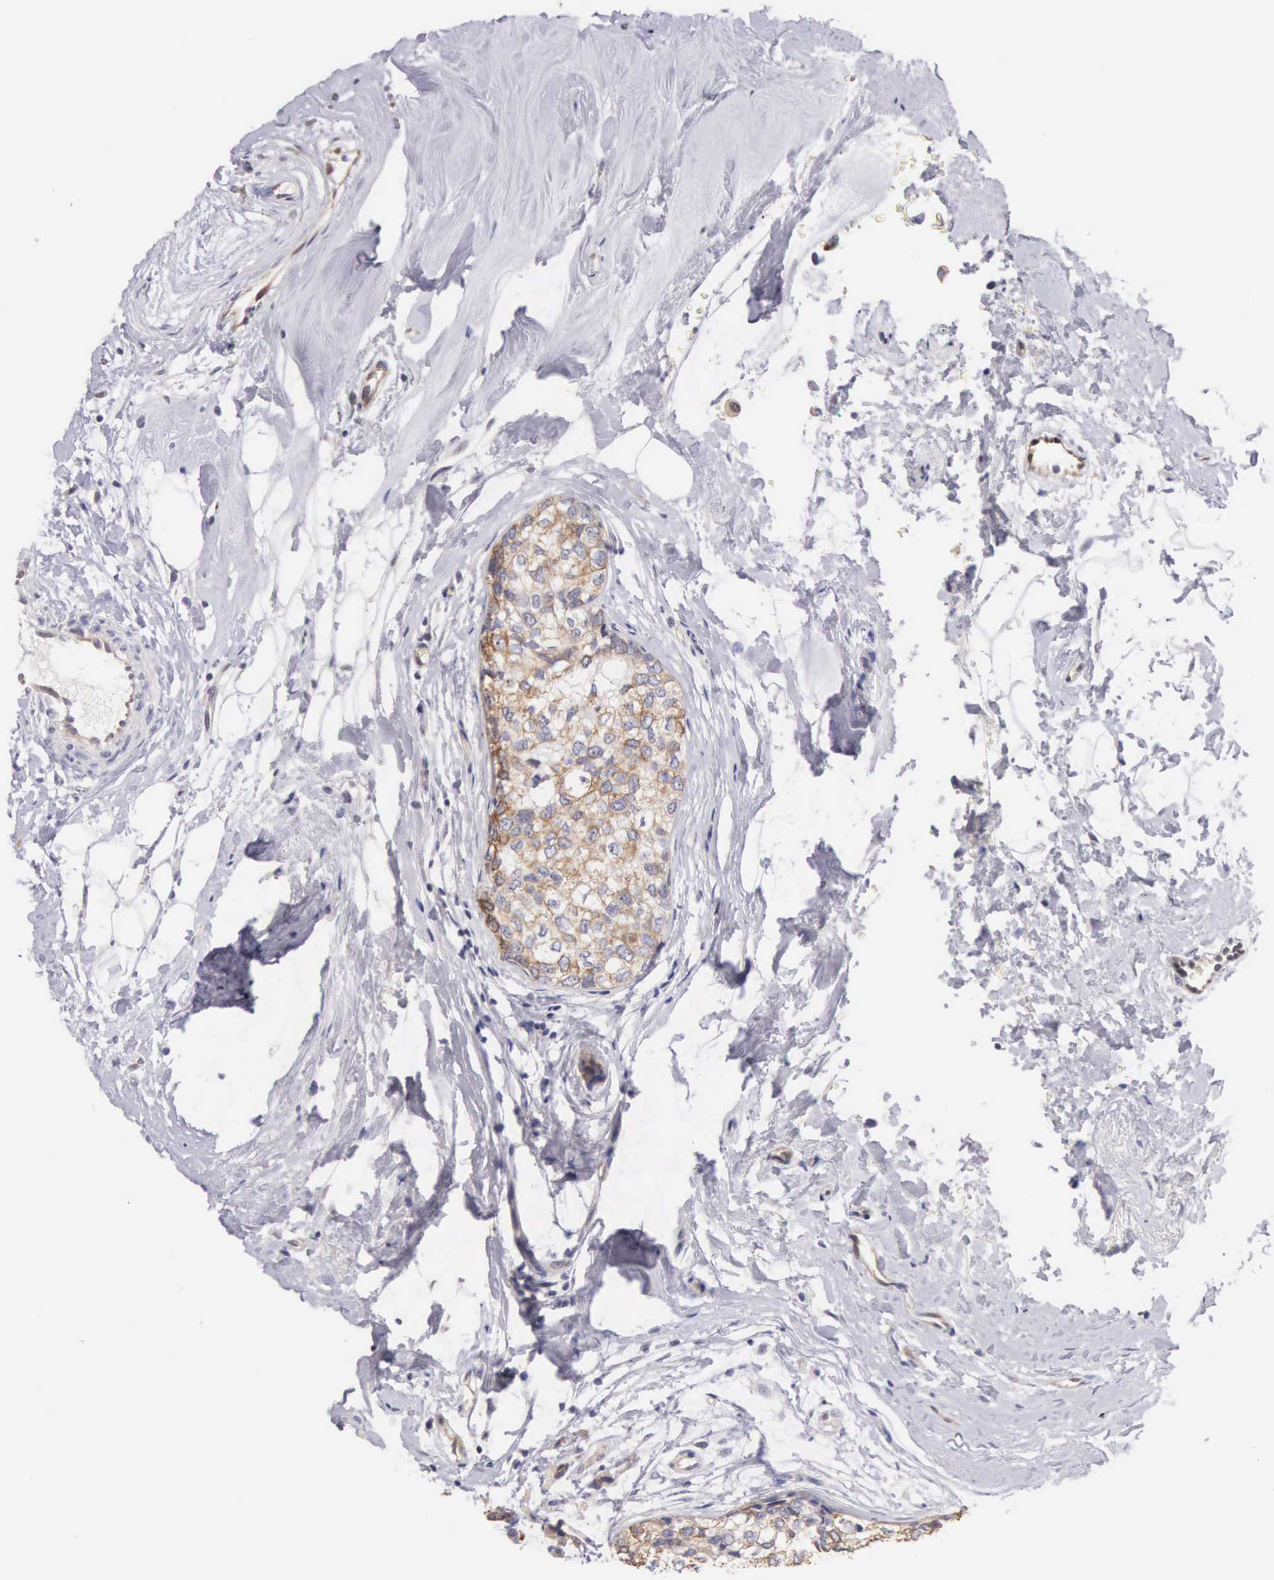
{"staining": {"intensity": "weak", "quantity": "25%-75%", "location": "cytoplasmic/membranous"}, "tissue": "breast cancer", "cell_type": "Tumor cells", "image_type": "cancer", "snomed": [{"axis": "morphology", "description": "Duct carcinoma"}, {"axis": "topography", "description": "Breast"}], "caption": "IHC staining of breast cancer, which demonstrates low levels of weak cytoplasmic/membranous expression in about 25%-75% of tumor cells indicating weak cytoplasmic/membranous protein staining. The staining was performed using DAB (brown) for protein detection and nuclei were counterstained in hematoxylin (blue).", "gene": "PIR", "patient": {"sex": "female", "age": 69}}